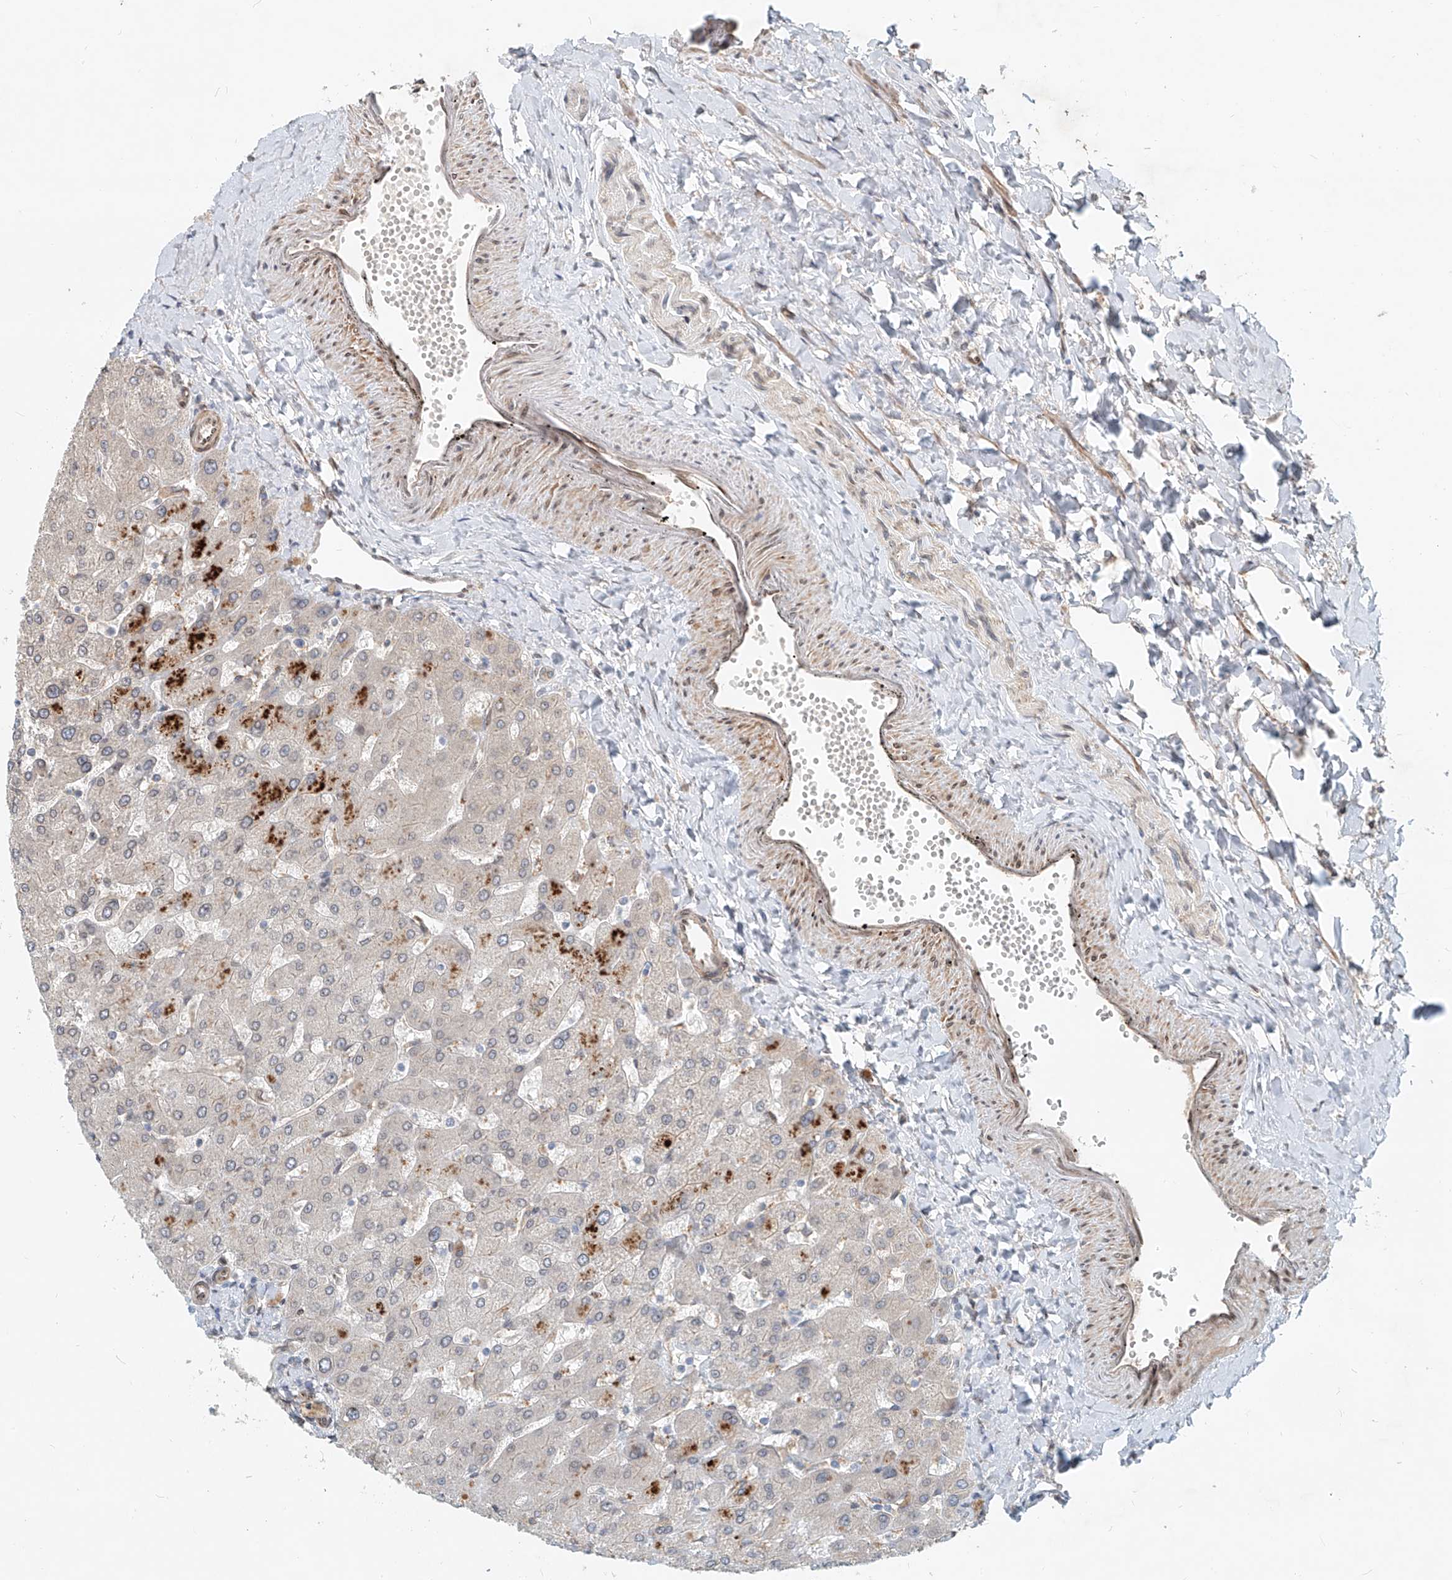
{"staining": {"intensity": "negative", "quantity": "none", "location": "none"}, "tissue": "liver", "cell_type": "Cholangiocytes", "image_type": "normal", "snomed": [{"axis": "morphology", "description": "Normal tissue, NOS"}, {"axis": "topography", "description": "Liver"}], "caption": "This is an IHC histopathology image of benign human liver. There is no expression in cholangiocytes.", "gene": "SASH1", "patient": {"sex": "male", "age": 55}}